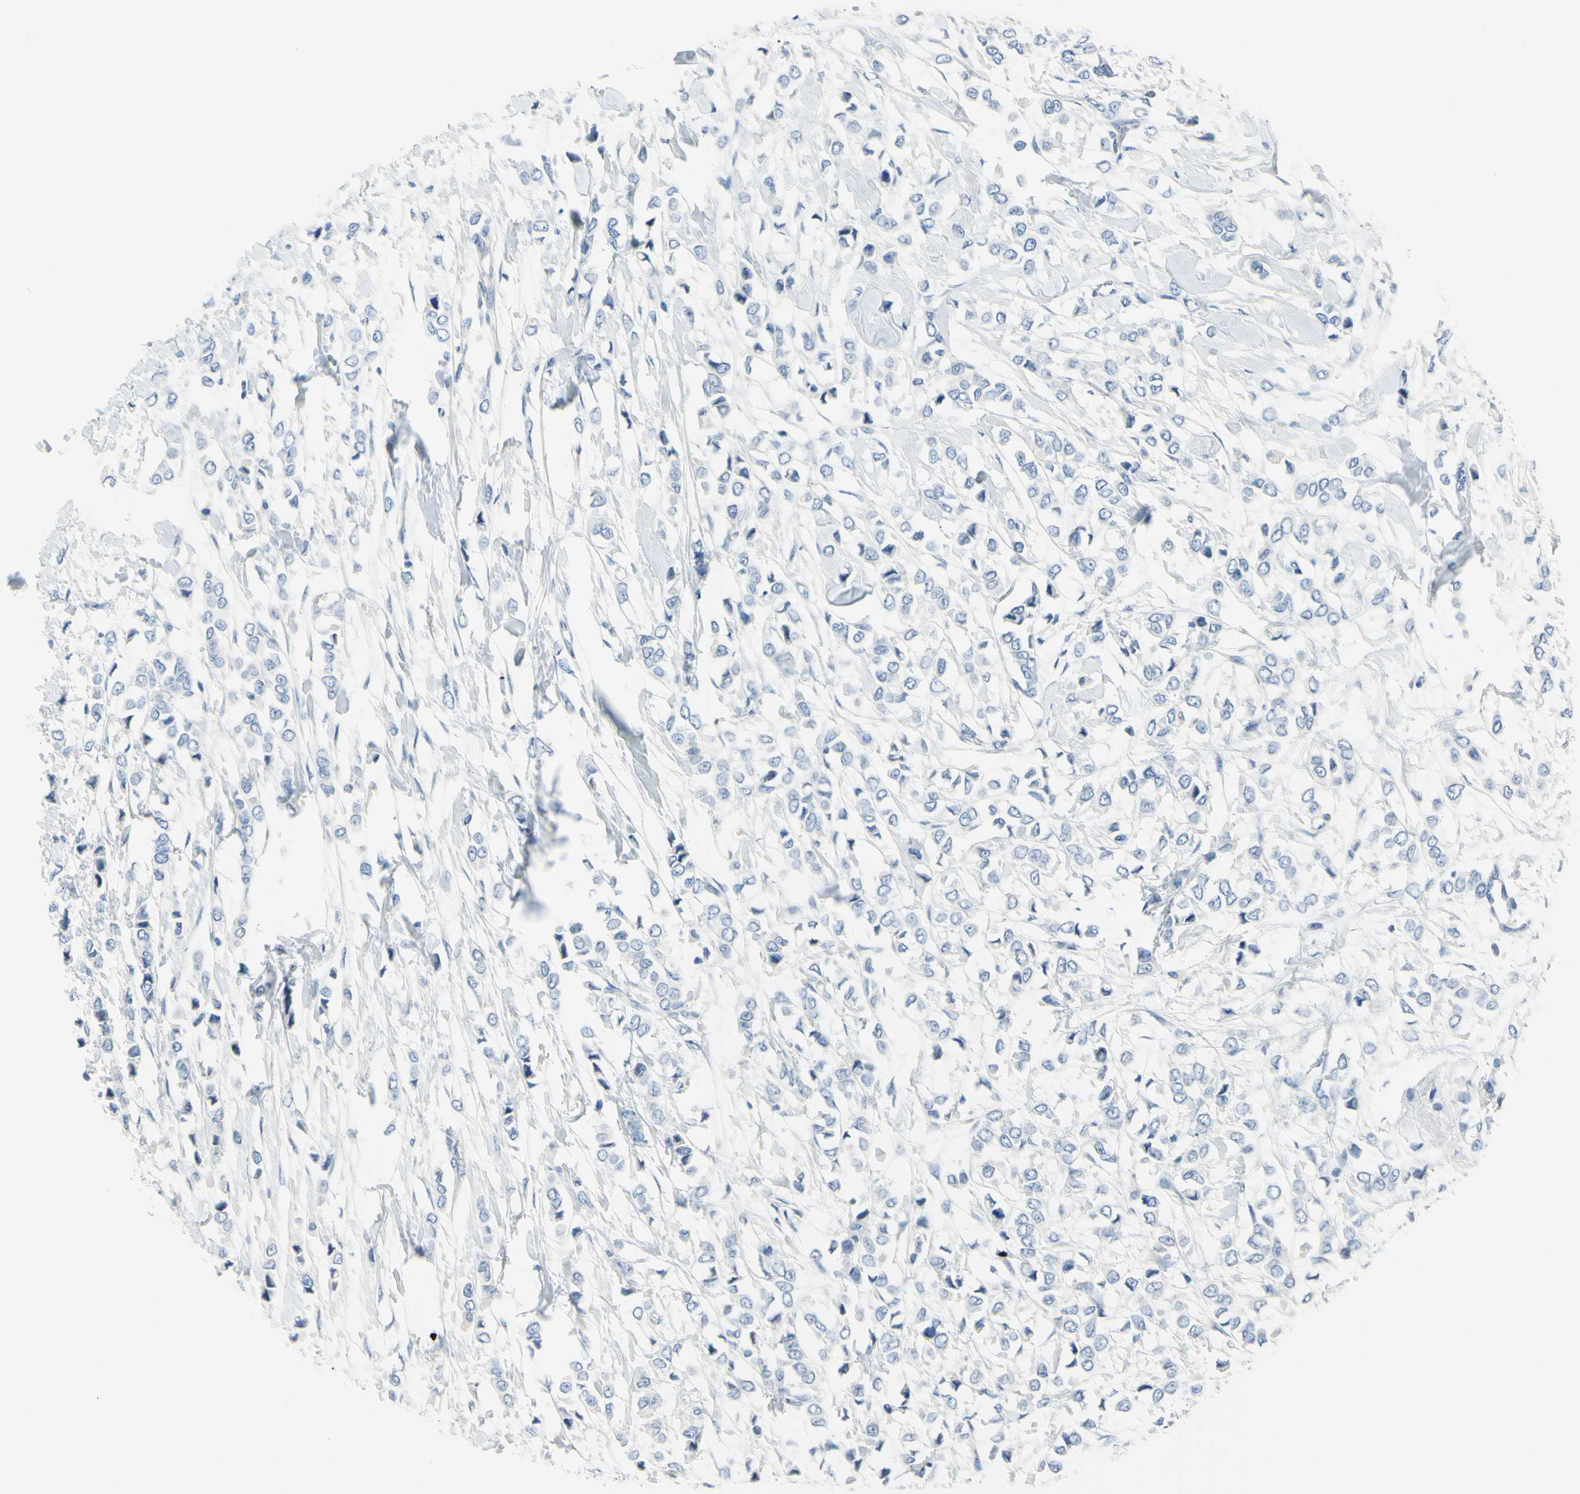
{"staining": {"intensity": "negative", "quantity": "none", "location": "none"}, "tissue": "breast cancer", "cell_type": "Tumor cells", "image_type": "cancer", "snomed": [{"axis": "morphology", "description": "Lobular carcinoma"}, {"axis": "topography", "description": "Breast"}], "caption": "IHC micrograph of neoplastic tissue: breast cancer (lobular carcinoma) stained with DAB exhibits no significant protein staining in tumor cells.", "gene": "DCT", "patient": {"sex": "female", "age": 51}}